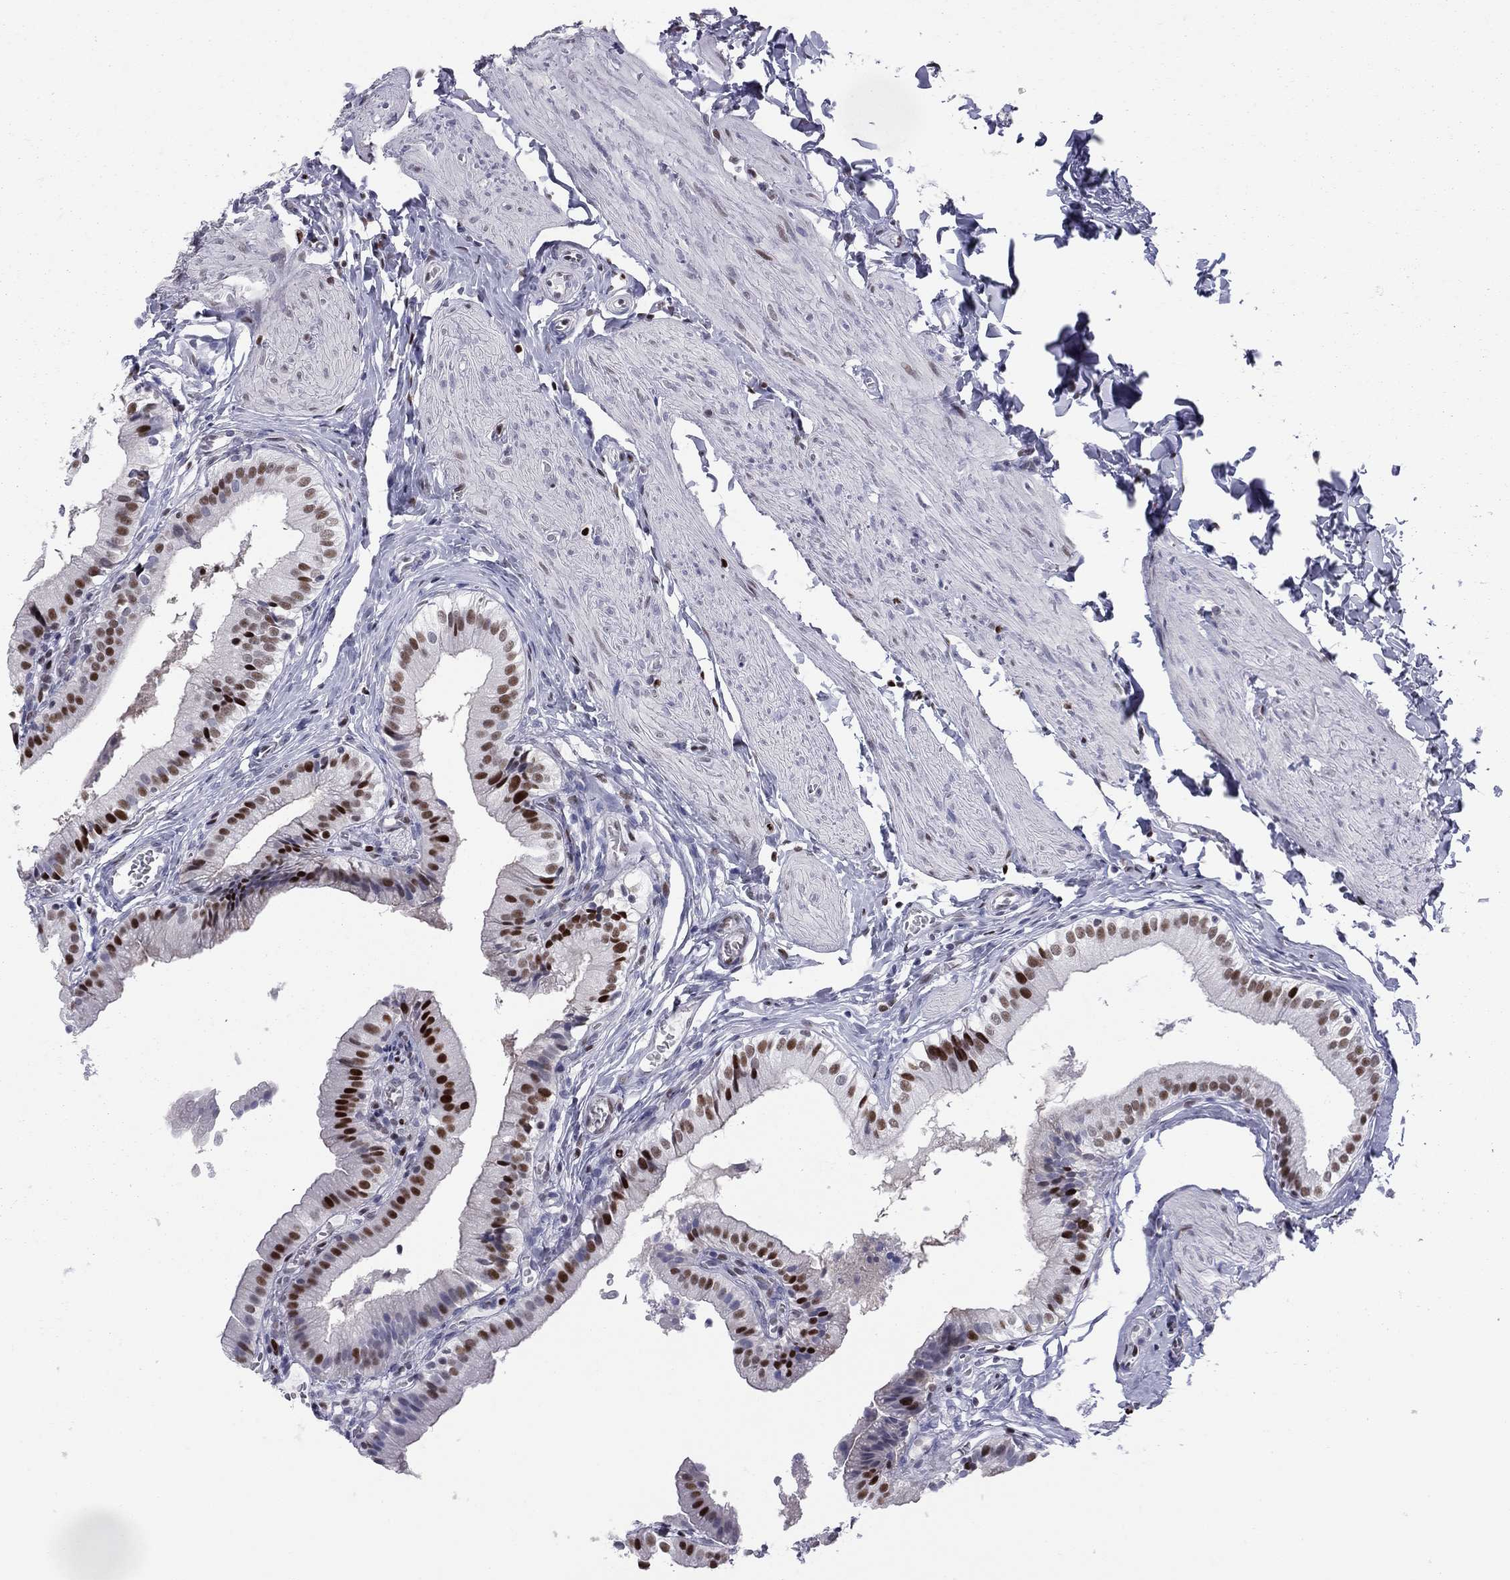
{"staining": {"intensity": "strong", "quantity": ">75%", "location": "nuclear"}, "tissue": "gallbladder", "cell_type": "Glandular cells", "image_type": "normal", "snomed": [{"axis": "morphology", "description": "Normal tissue, NOS"}, {"axis": "topography", "description": "Gallbladder"}], "caption": "A photomicrograph of human gallbladder stained for a protein reveals strong nuclear brown staining in glandular cells.", "gene": "PCGF3", "patient": {"sex": "female", "age": 47}}